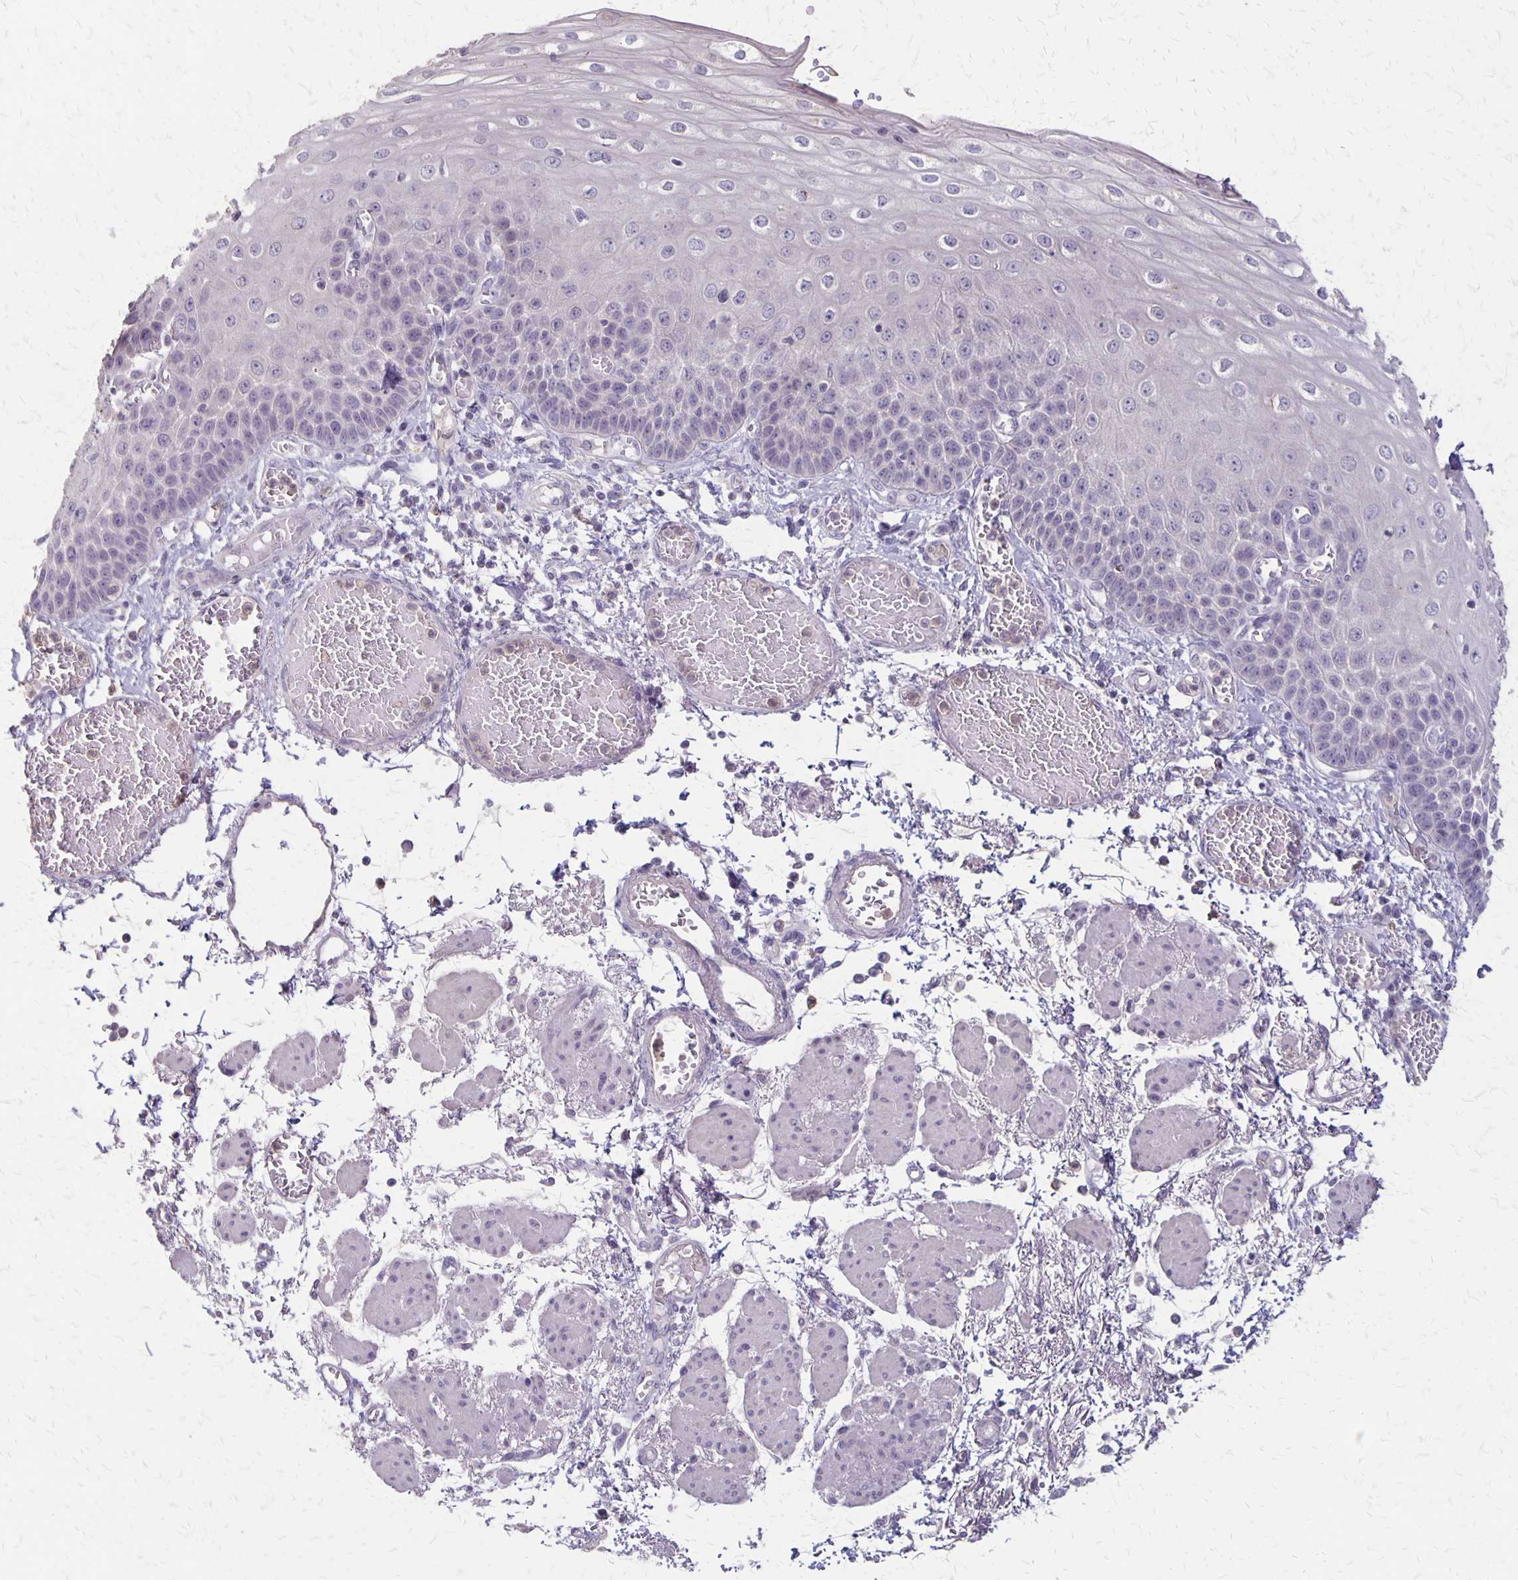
{"staining": {"intensity": "negative", "quantity": "none", "location": "none"}, "tissue": "esophagus", "cell_type": "Squamous epithelial cells", "image_type": "normal", "snomed": [{"axis": "morphology", "description": "Normal tissue, NOS"}, {"axis": "morphology", "description": "Adenocarcinoma, NOS"}, {"axis": "topography", "description": "Esophagus"}], "caption": "An immunohistochemistry (IHC) image of unremarkable esophagus is shown. There is no staining in squamous epithelial cells of esophagus.", "gene": "SEPTIN5", "patient": {"sex": "male", "age": 81}}